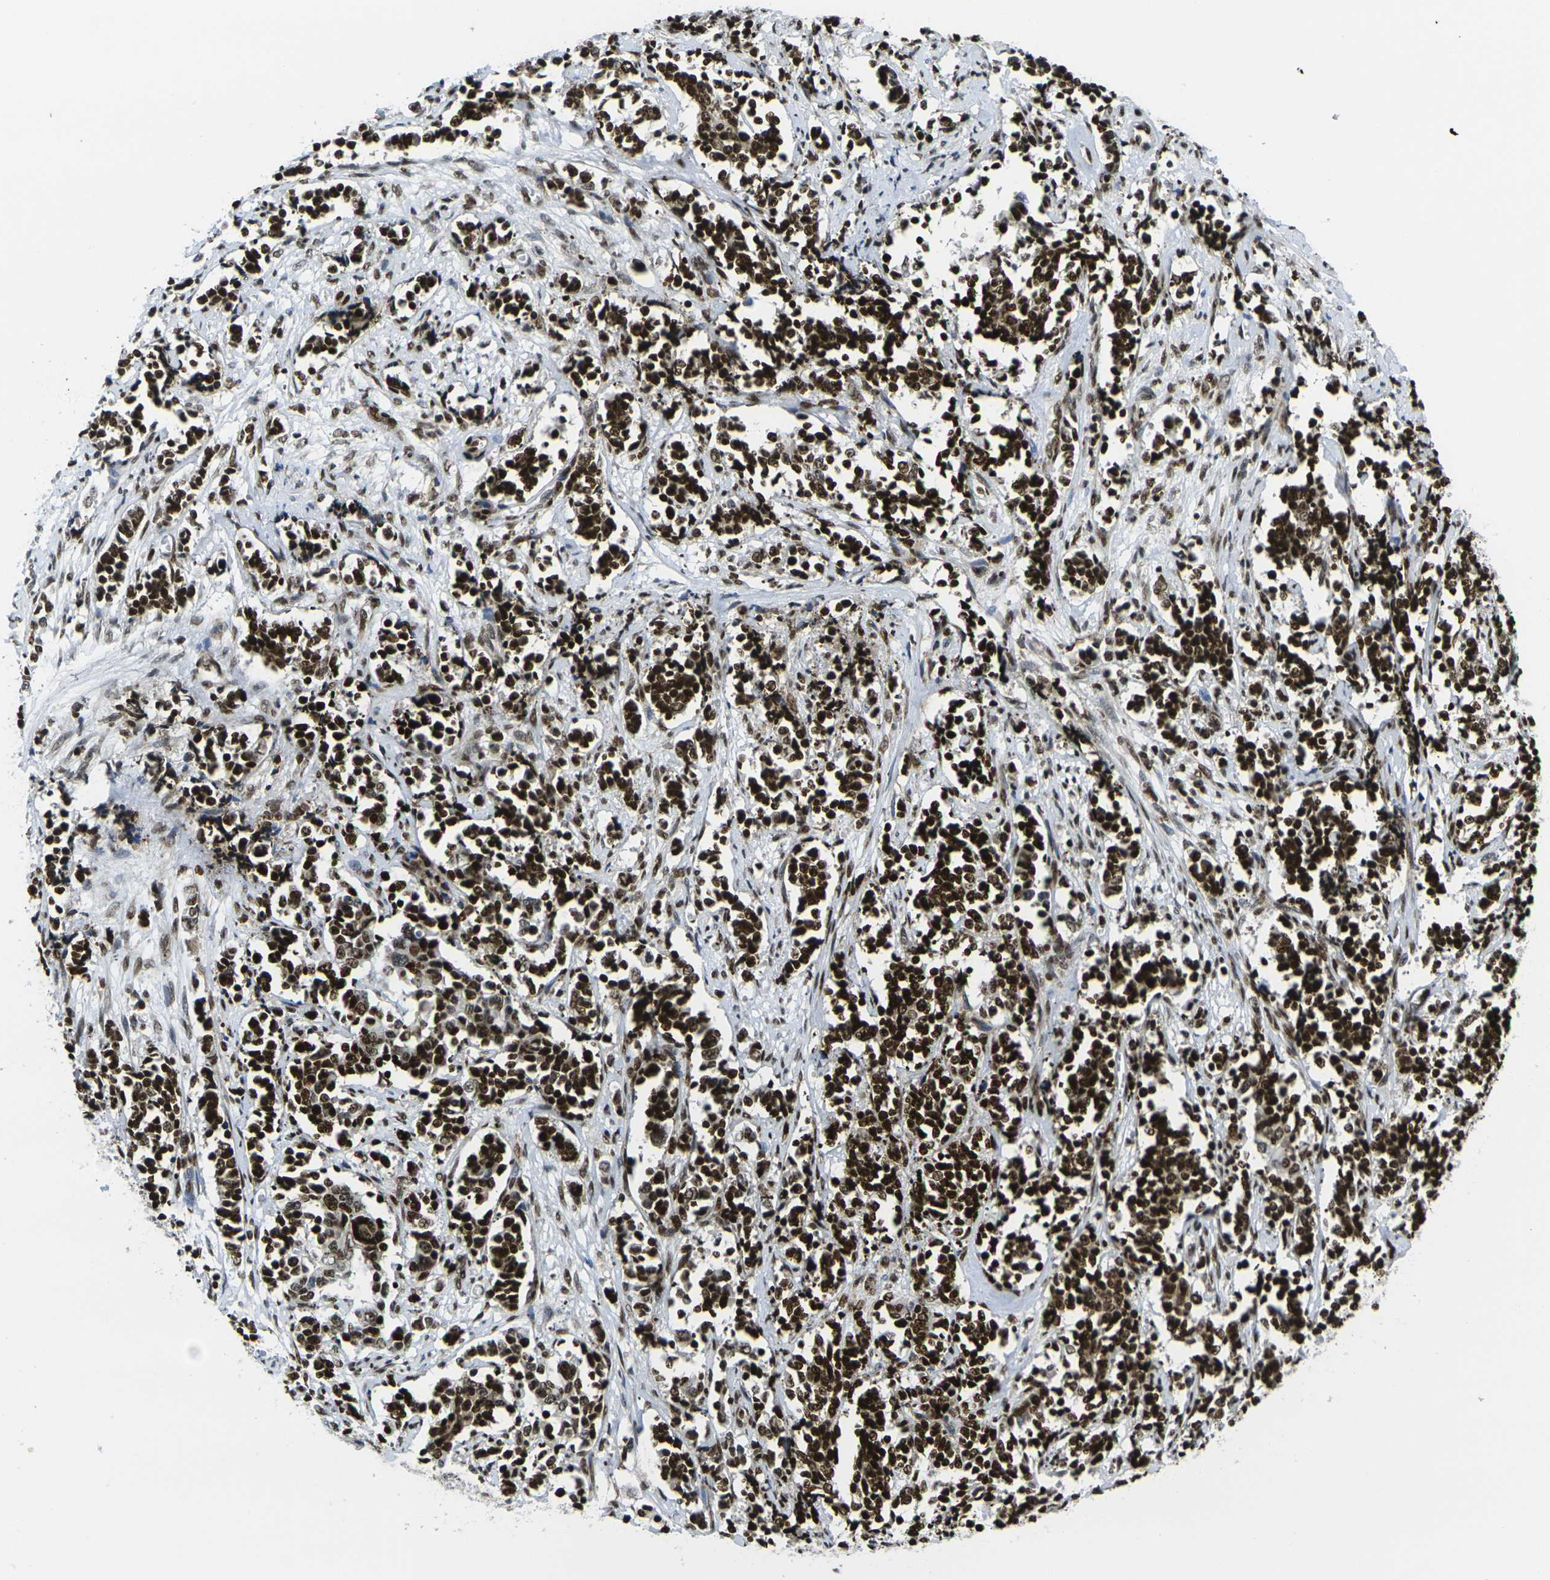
{"staining": {"intensity": "strong", "quantity": ">75%", "location": "nuclear"}, "tissue": "cervical cancer", "cell_type": "Tumor cells", "image_type": "cancer", "snomed": [{"axis": "morphology", "description": "Normal tissue, NOS"}, {"axis": "morphology", "description": "Squamous cell carcinoma, NOS"}, {"axis": "topography", "description": "Cervix"}], "caption": "There is high levels of strong nuclear positivity in tumor cells of squamous cell carcinoma (cervical), as demonstrated by immunohistochemical staining (brown color).", "gene": "H1-10", "patient": {"sex": "female", "age": 35}}